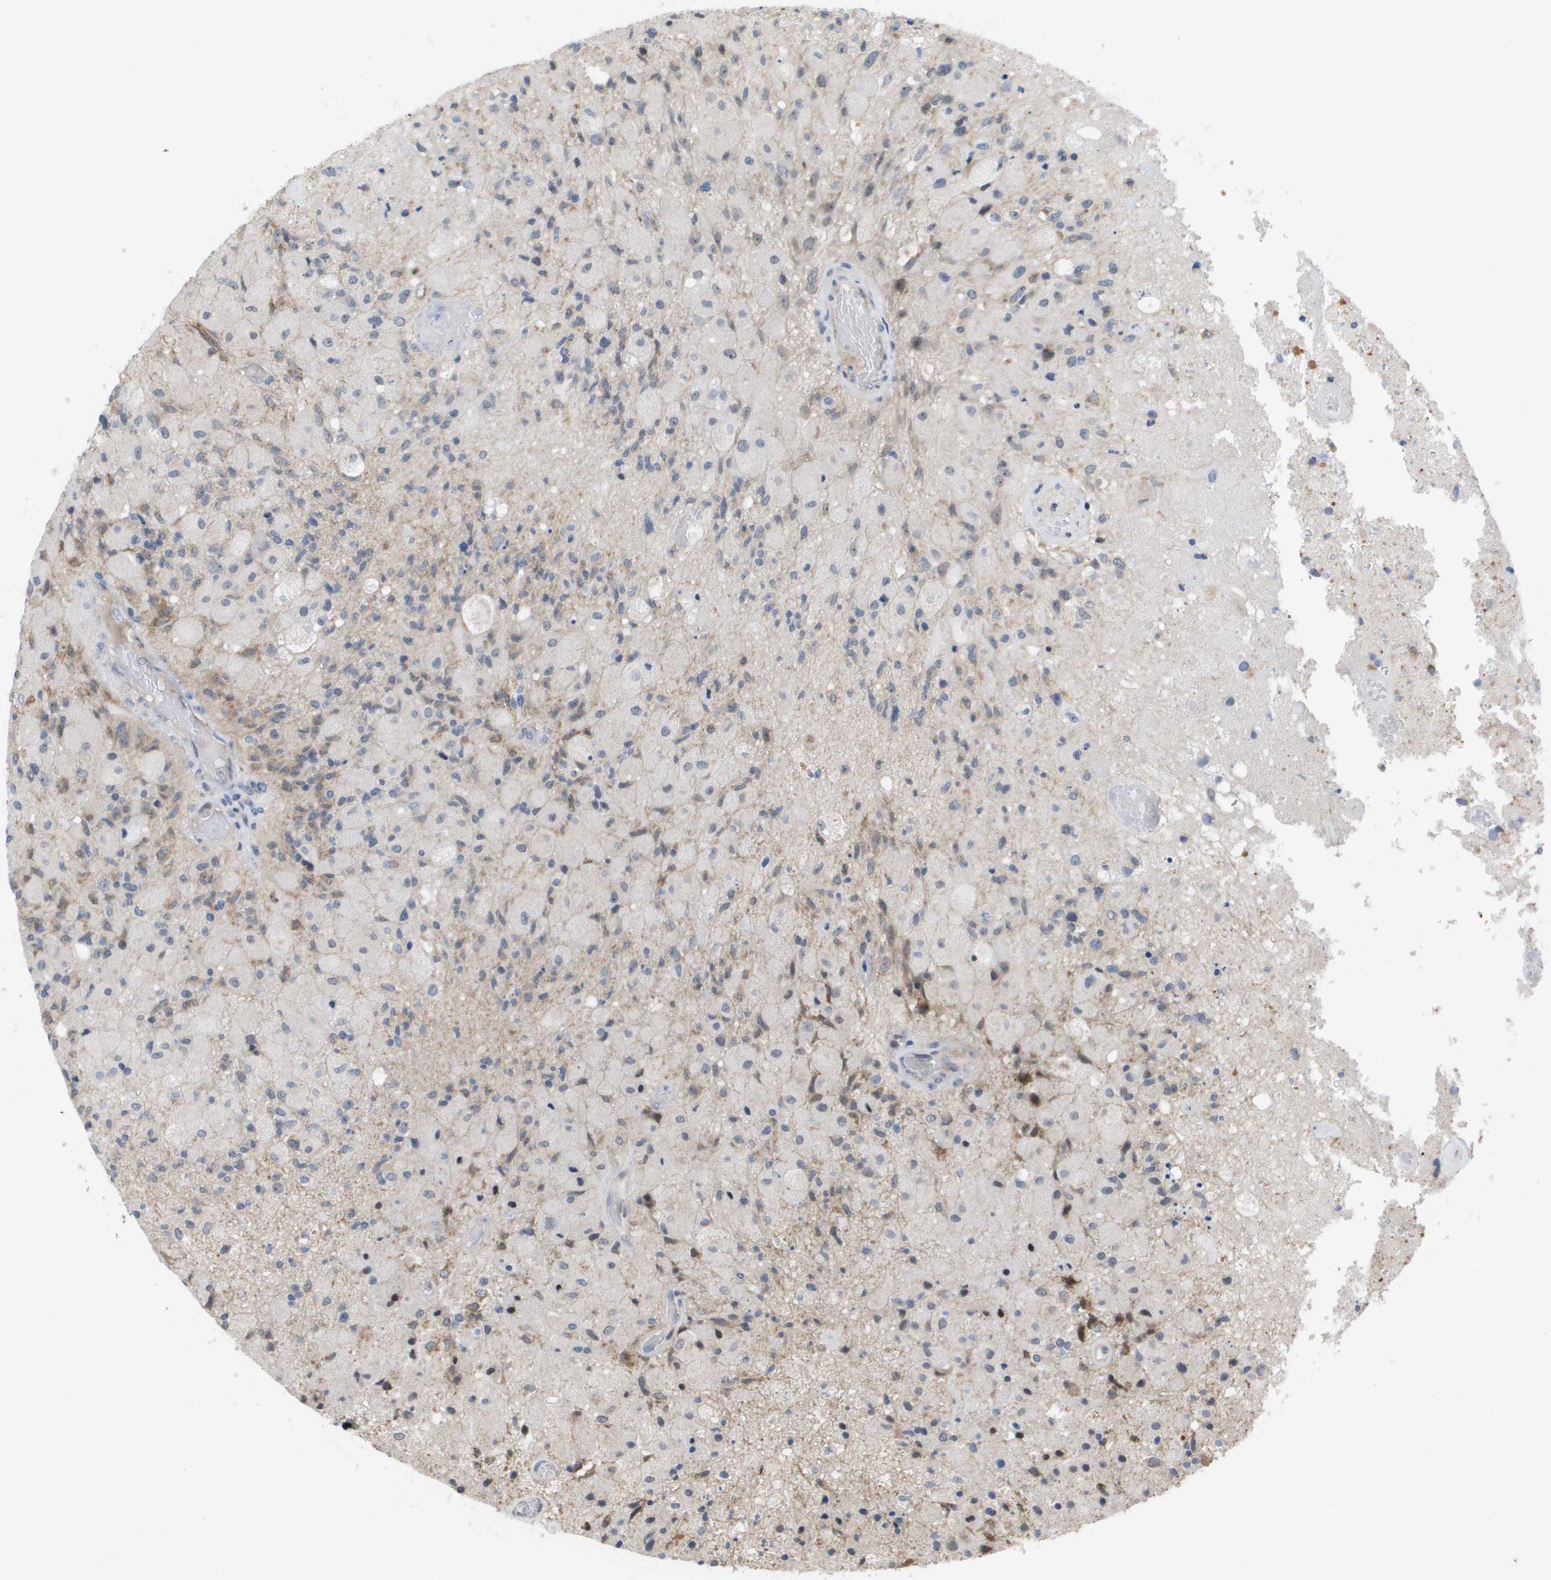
{"staining": {"intensity": "negative", "quantity": "none", "location": "none"}, "tissue": "glioma", "cell_type": "Tumor cells", "image_type": "cancer", "snomed": [{"axis": "morphology", "description": "Normal tissue, NOS"}, {"axis": "morphology", "description": "Glioma, malignant, High grade"}, {"axis": "topography", "description": "Cerebral cortex"}], "caption": "Tumor cells show no significant staining in malignant glioma (high-grade).", "gene": "MTARC2", "patient": {"sex": "male", "age": 77}}